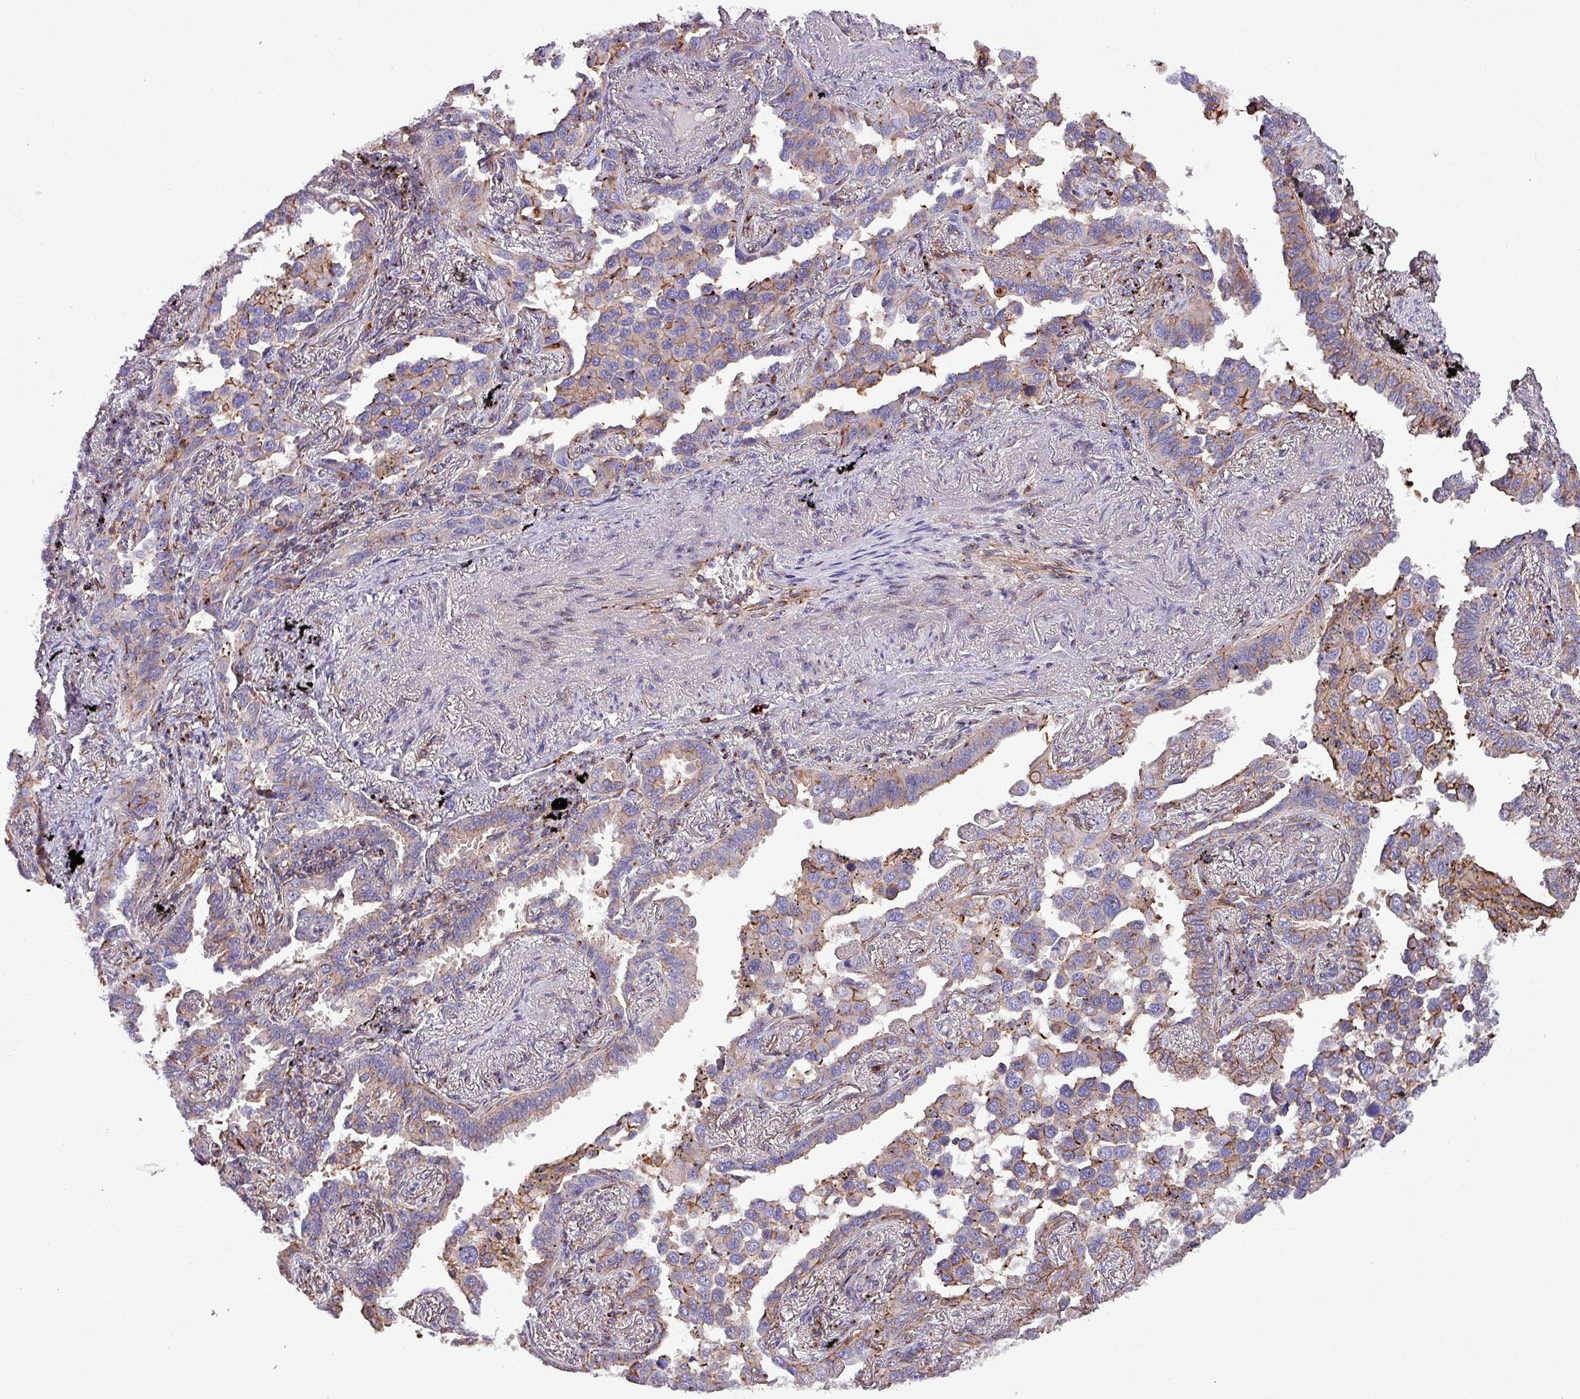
{"staining": {"intensity": "weak", "quantity": "<25%", "location": "cytoplasmic/membranous"}, "tissue": "lung cancer", "cell_type": "Tumor cells", "image_type": "cancer", "snomed": [{"axis": "morphology", "description": "Adenocarcinoma, NOS"}, {"axis": "topography", "description": "Lung"}], "caption": "Tumor cells show no significant positivity in lung adenocarcinoma.", "gene": "VAMP4", "patient": {"sex": "male", "age": 67}}